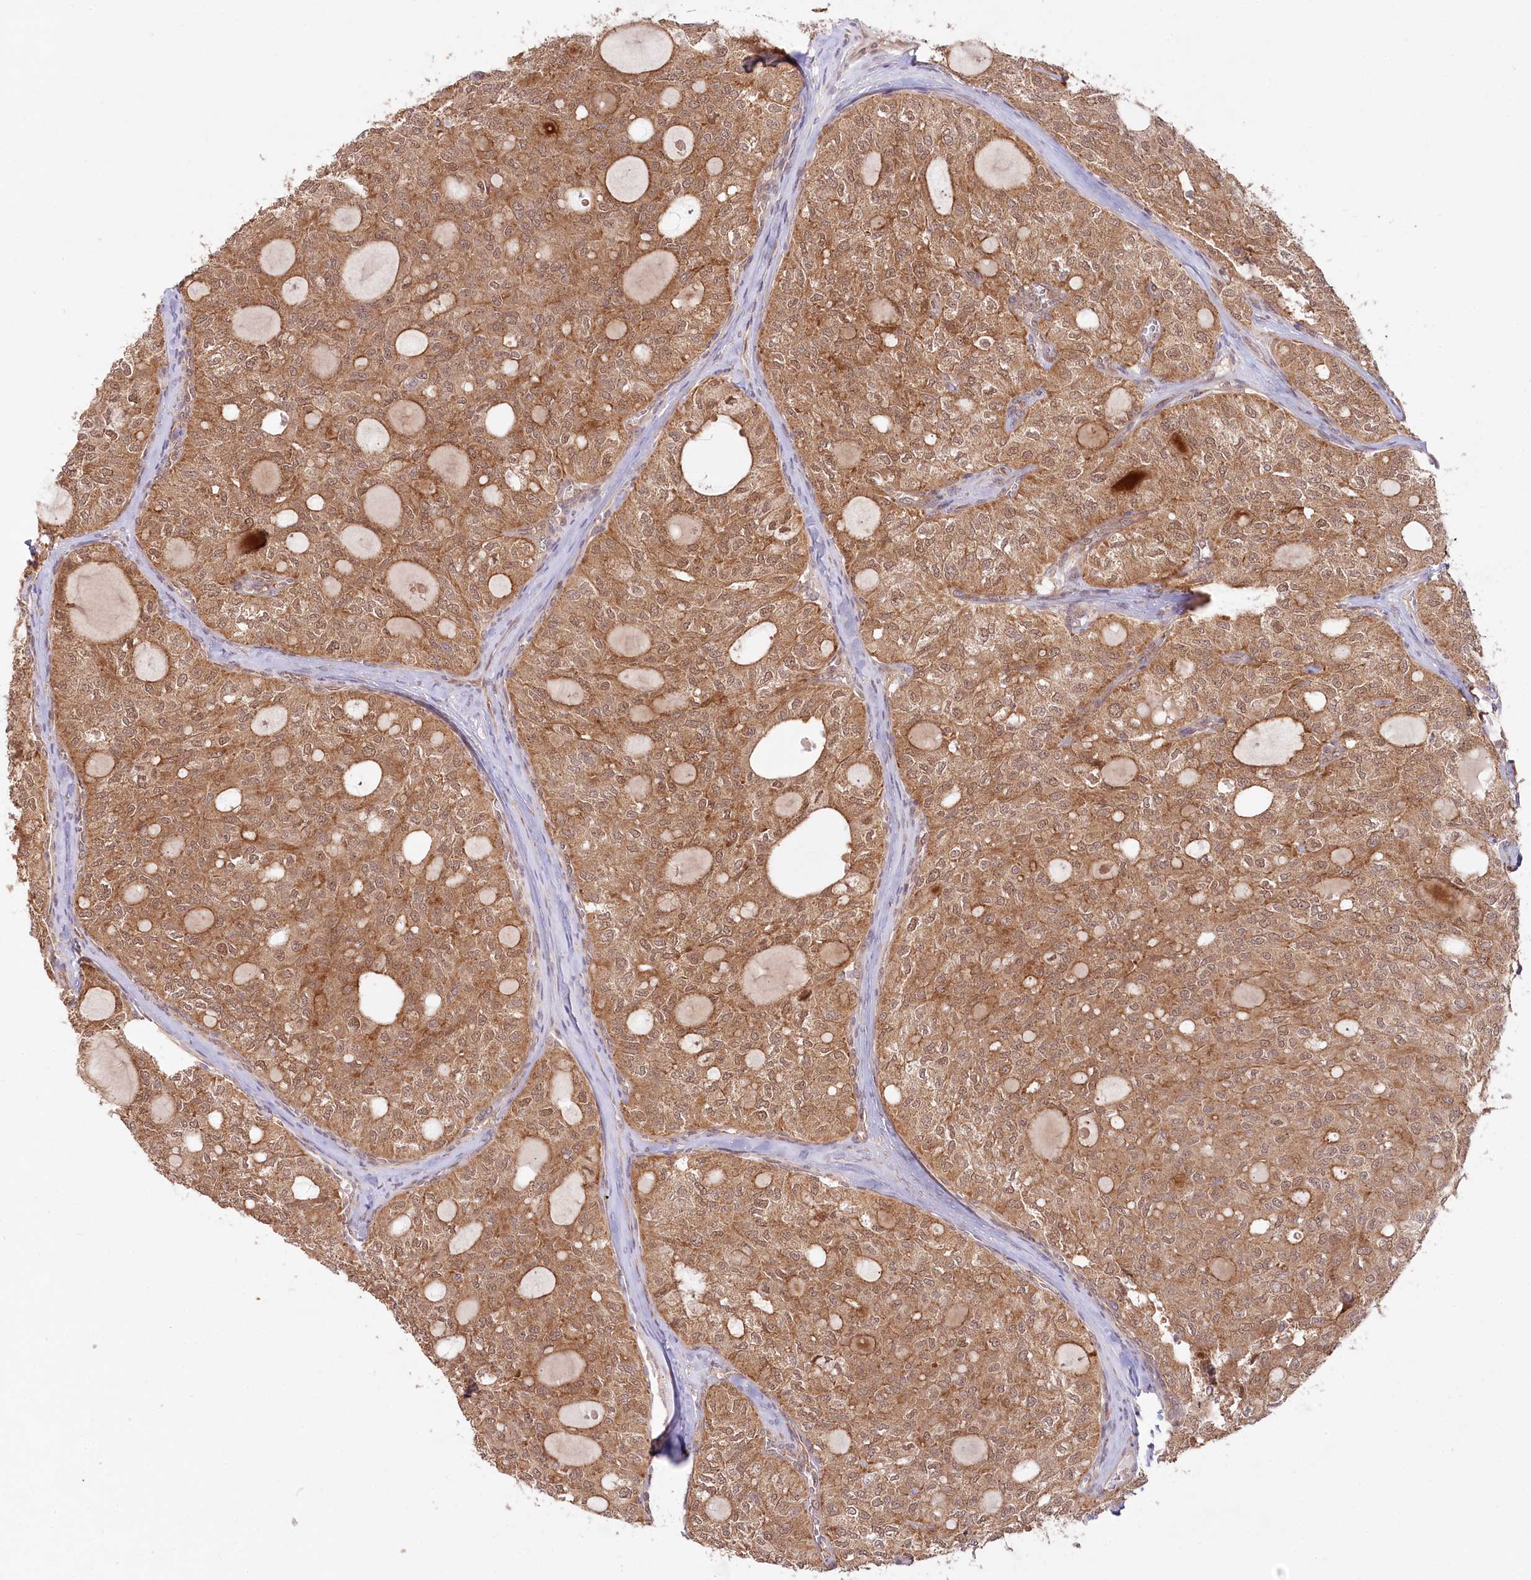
{"staining": {"intensity": "moderate", "quantity": ">75%", "location": "cytoplasmic/membranous"}, "tissue": "thyroid cancer", "cell_type": "Tumor cells", "image_type": "cancer", "snomed": [{"axis": "morphology", "description": "Follicular adenoma carcinoma, NOS"}, {"axis": "topography", "description": "Thyroid gland"}], "caption": "Thyroid cancer (follicular adenoma carcinoma) stained for a protein shows moderate cytoplasmic/membranous positivity in tumor cells.", "gene": "CEP70", "patient": {"sex": "male", "age": 75}}